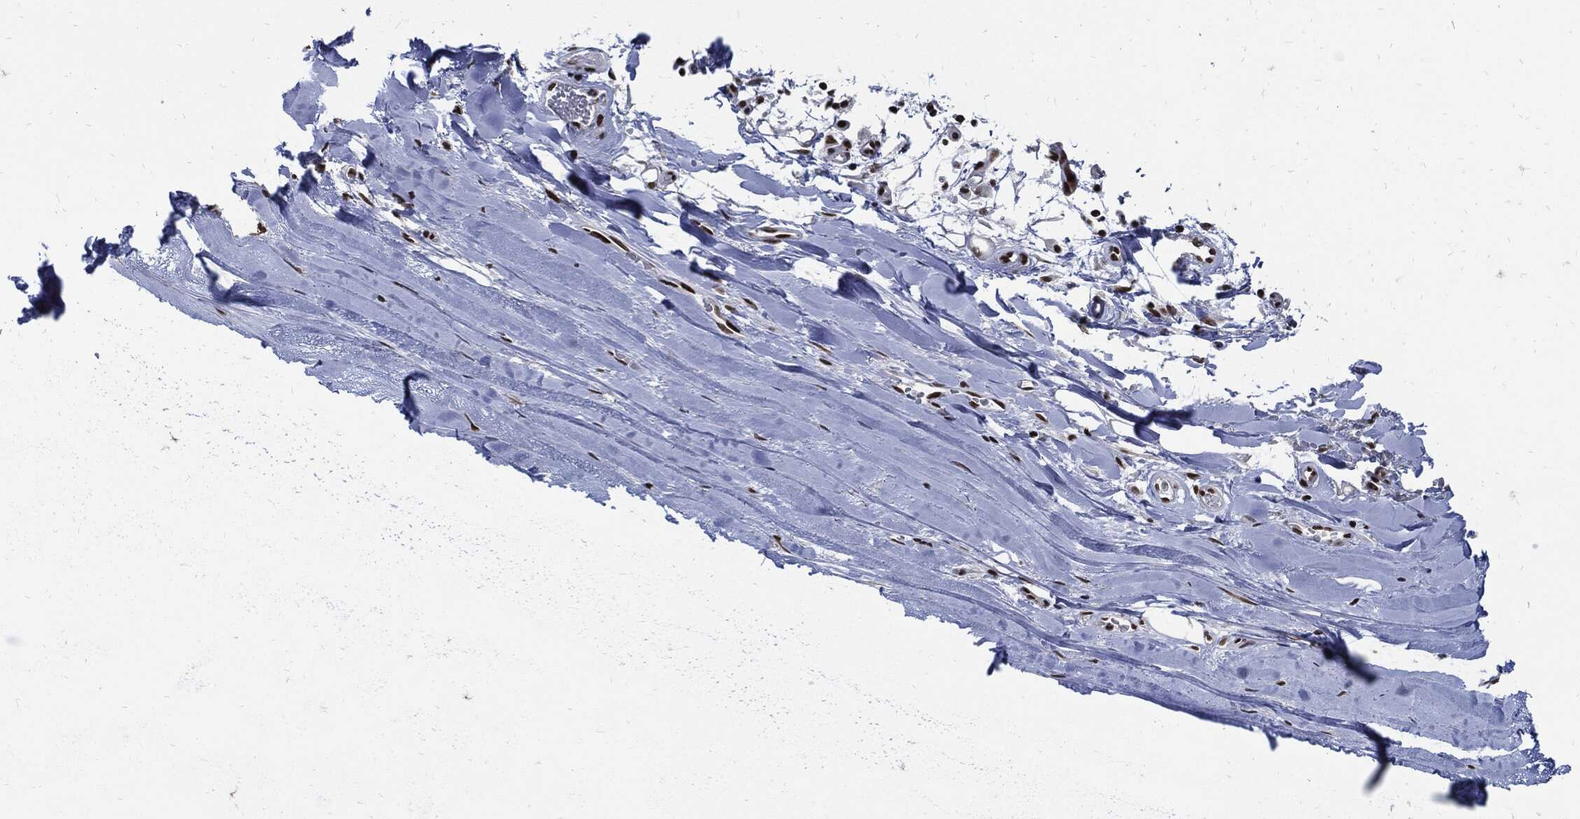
{"staining": {"intensity": "negative", "quantity": "none", "location": "none"}, "tissue": "adipose tissue", "cell_type": "Adipocytes", "image_type": "normal", "snomed": [{"axis": "morphology", "description": "Normal tissue, NOS"}, {"axis": "topography", "description": "Cartilage tissue"}], "caption": "A photomicrograph of adipose tissue stained for a protein demonstrates no brown staining in adipocytes.", "gene": "TERF2", "patient": {"sex": "male", "age": 81}}